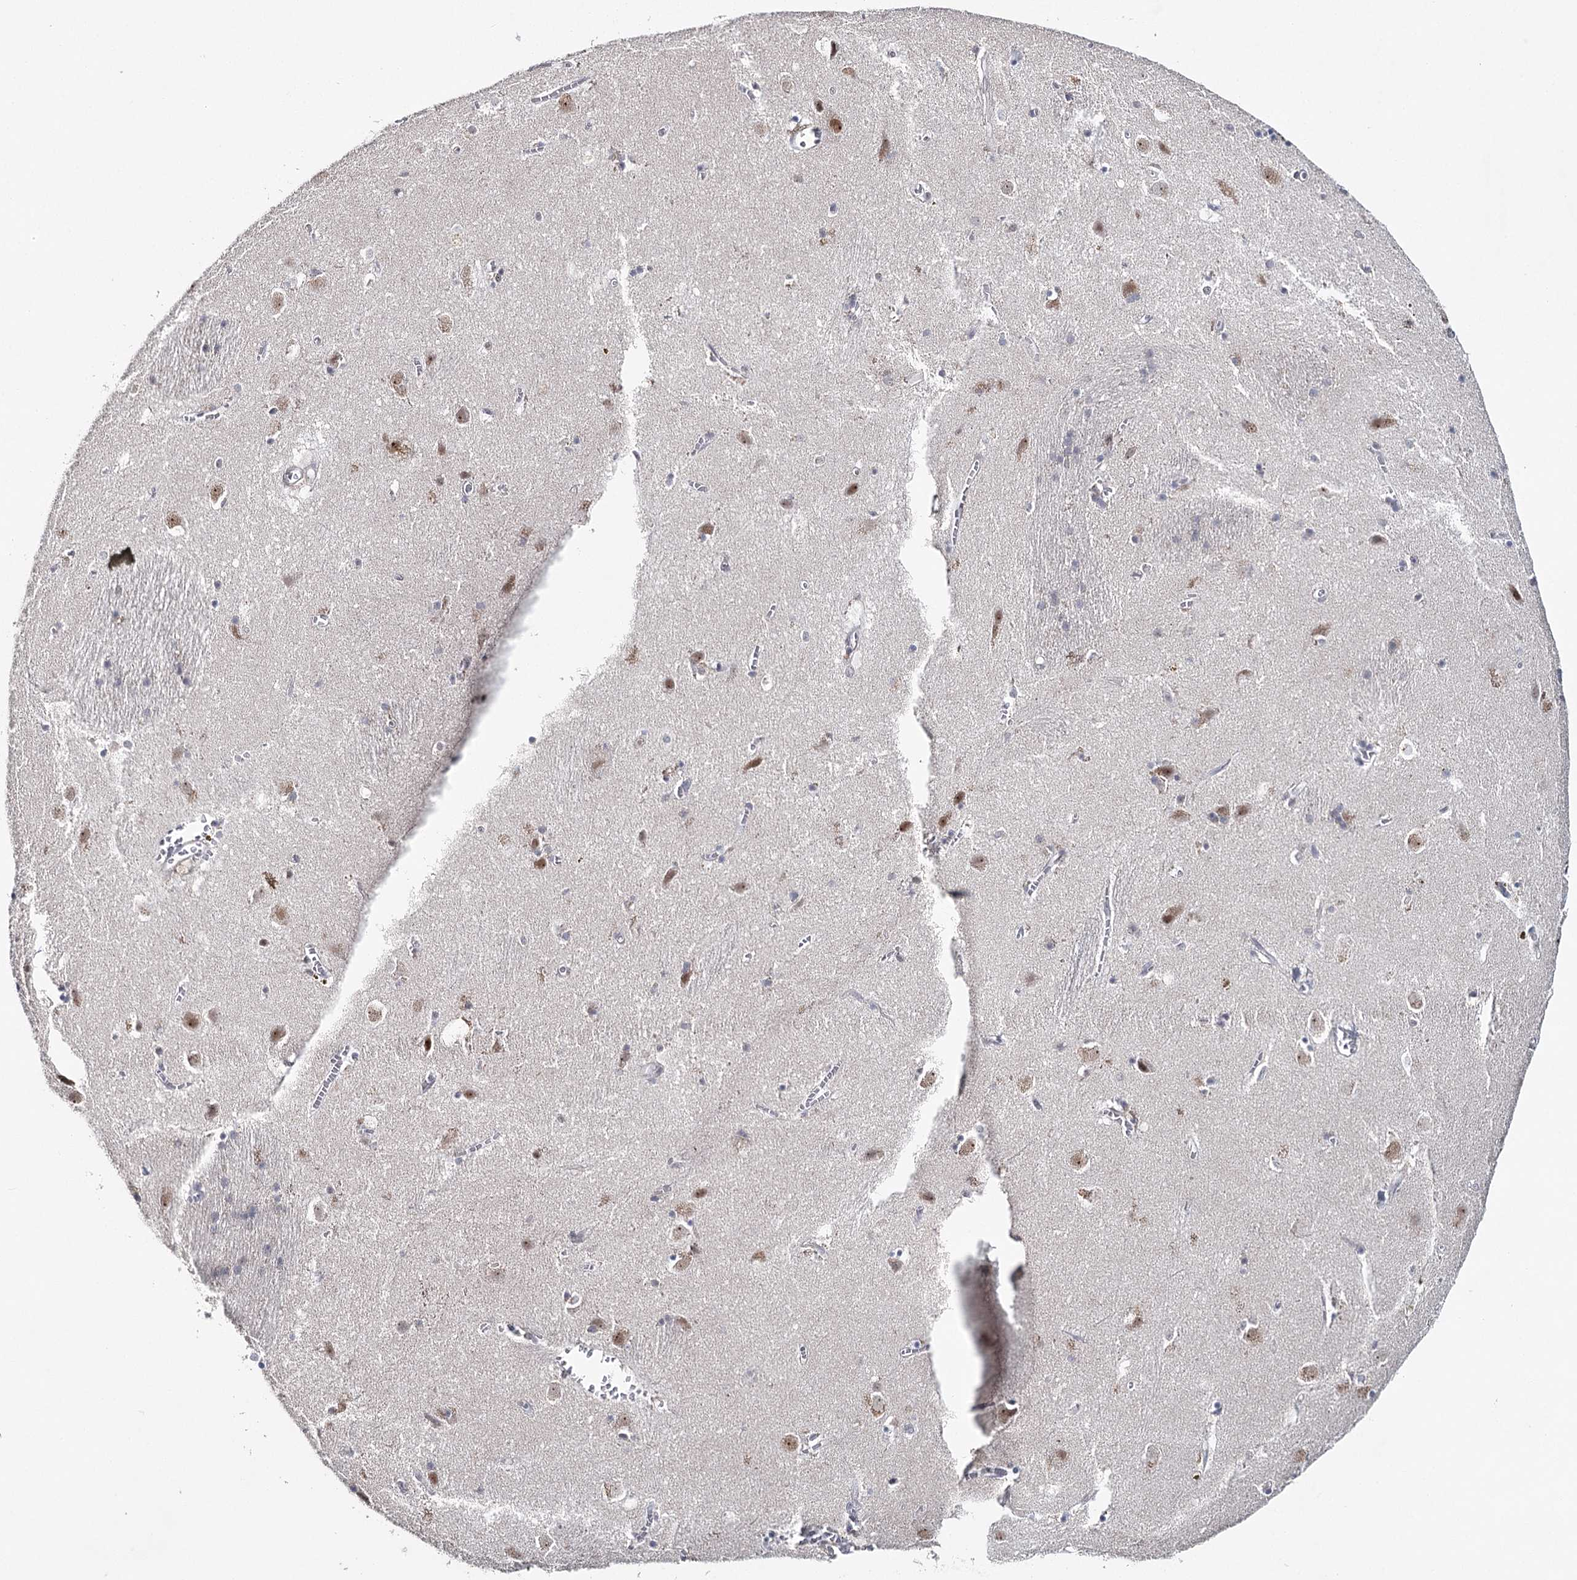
{"staining": {"intensity": "negative", "quantity": "none", "location": "none"}, "tissue": "caudate", "cell_type": "Glial cells", "image_type": "normal", "snomed": [{"axis": "morphology", "description": "Normal tissue, NOS"}, {"axis": "topography", "description": "Lateral ventricle wall"}], "caption": "IHC micrograph of unremarkable human caudate stained for a protein (brown), which reveals no positivity in glial cells. (IHC, brightfield microscopy, high magnification).", "gene": "ZC3H8", "patient": {"sex": "male", "age": 70}}